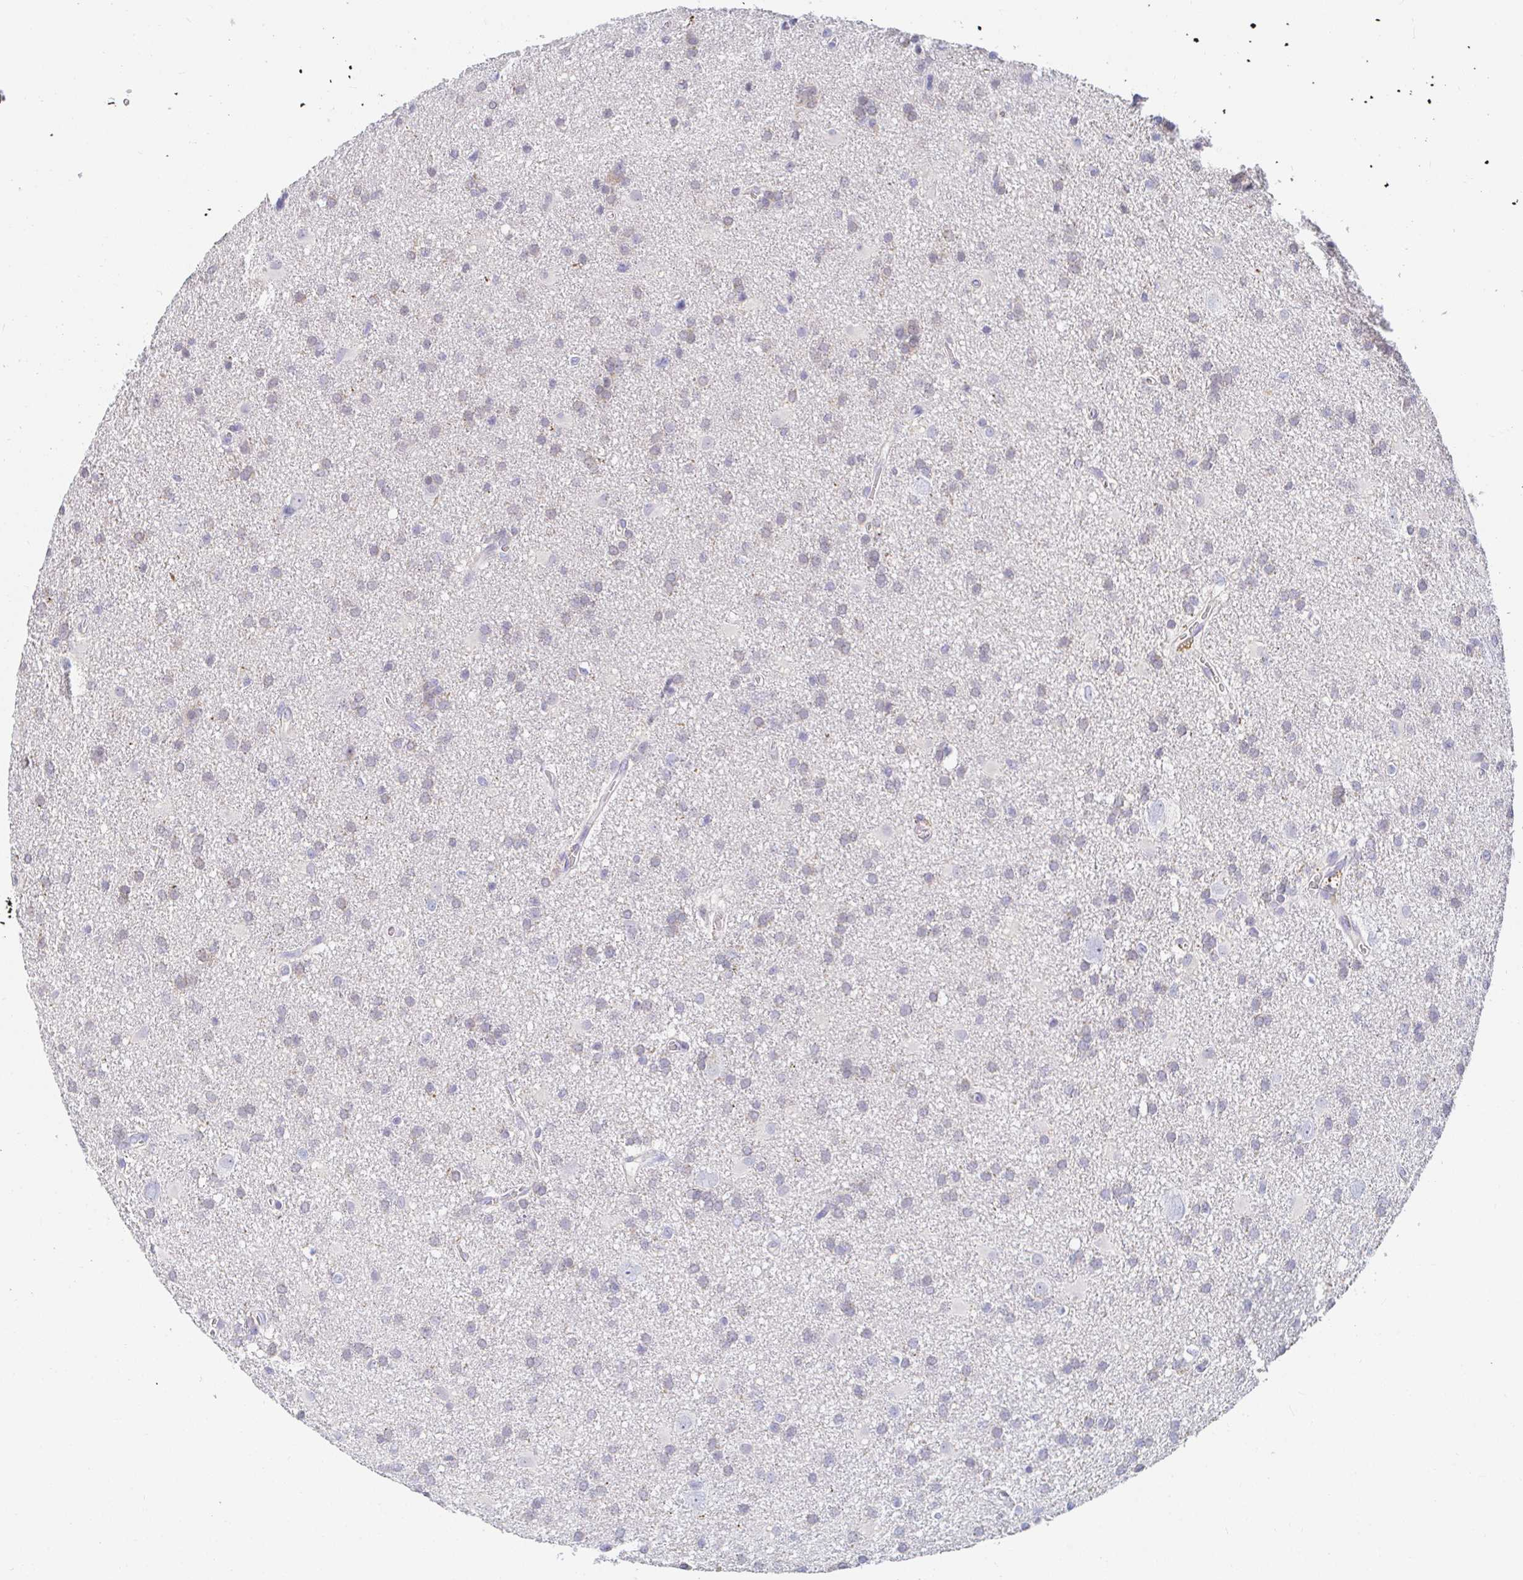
{"staining": {"intensity": "weak", "quantity": "<25%", "location": "cytoplasmic/membranous"}, "tissue": "glioma", "cell_type": "Tumor cells", "image_type": "cancer", "snomed": [{"axis": "morphology", "description": "Glioma, malignant, Low grade"}, {"axis": "topography", "description": "Brain"}], "caption": "Immunohistochemical staining of human malignant glioma (low-grade) reveals no significant expression in tumor cells.", "gene": "PDE6B", "patient": {"sex": "male", "age": 66}}